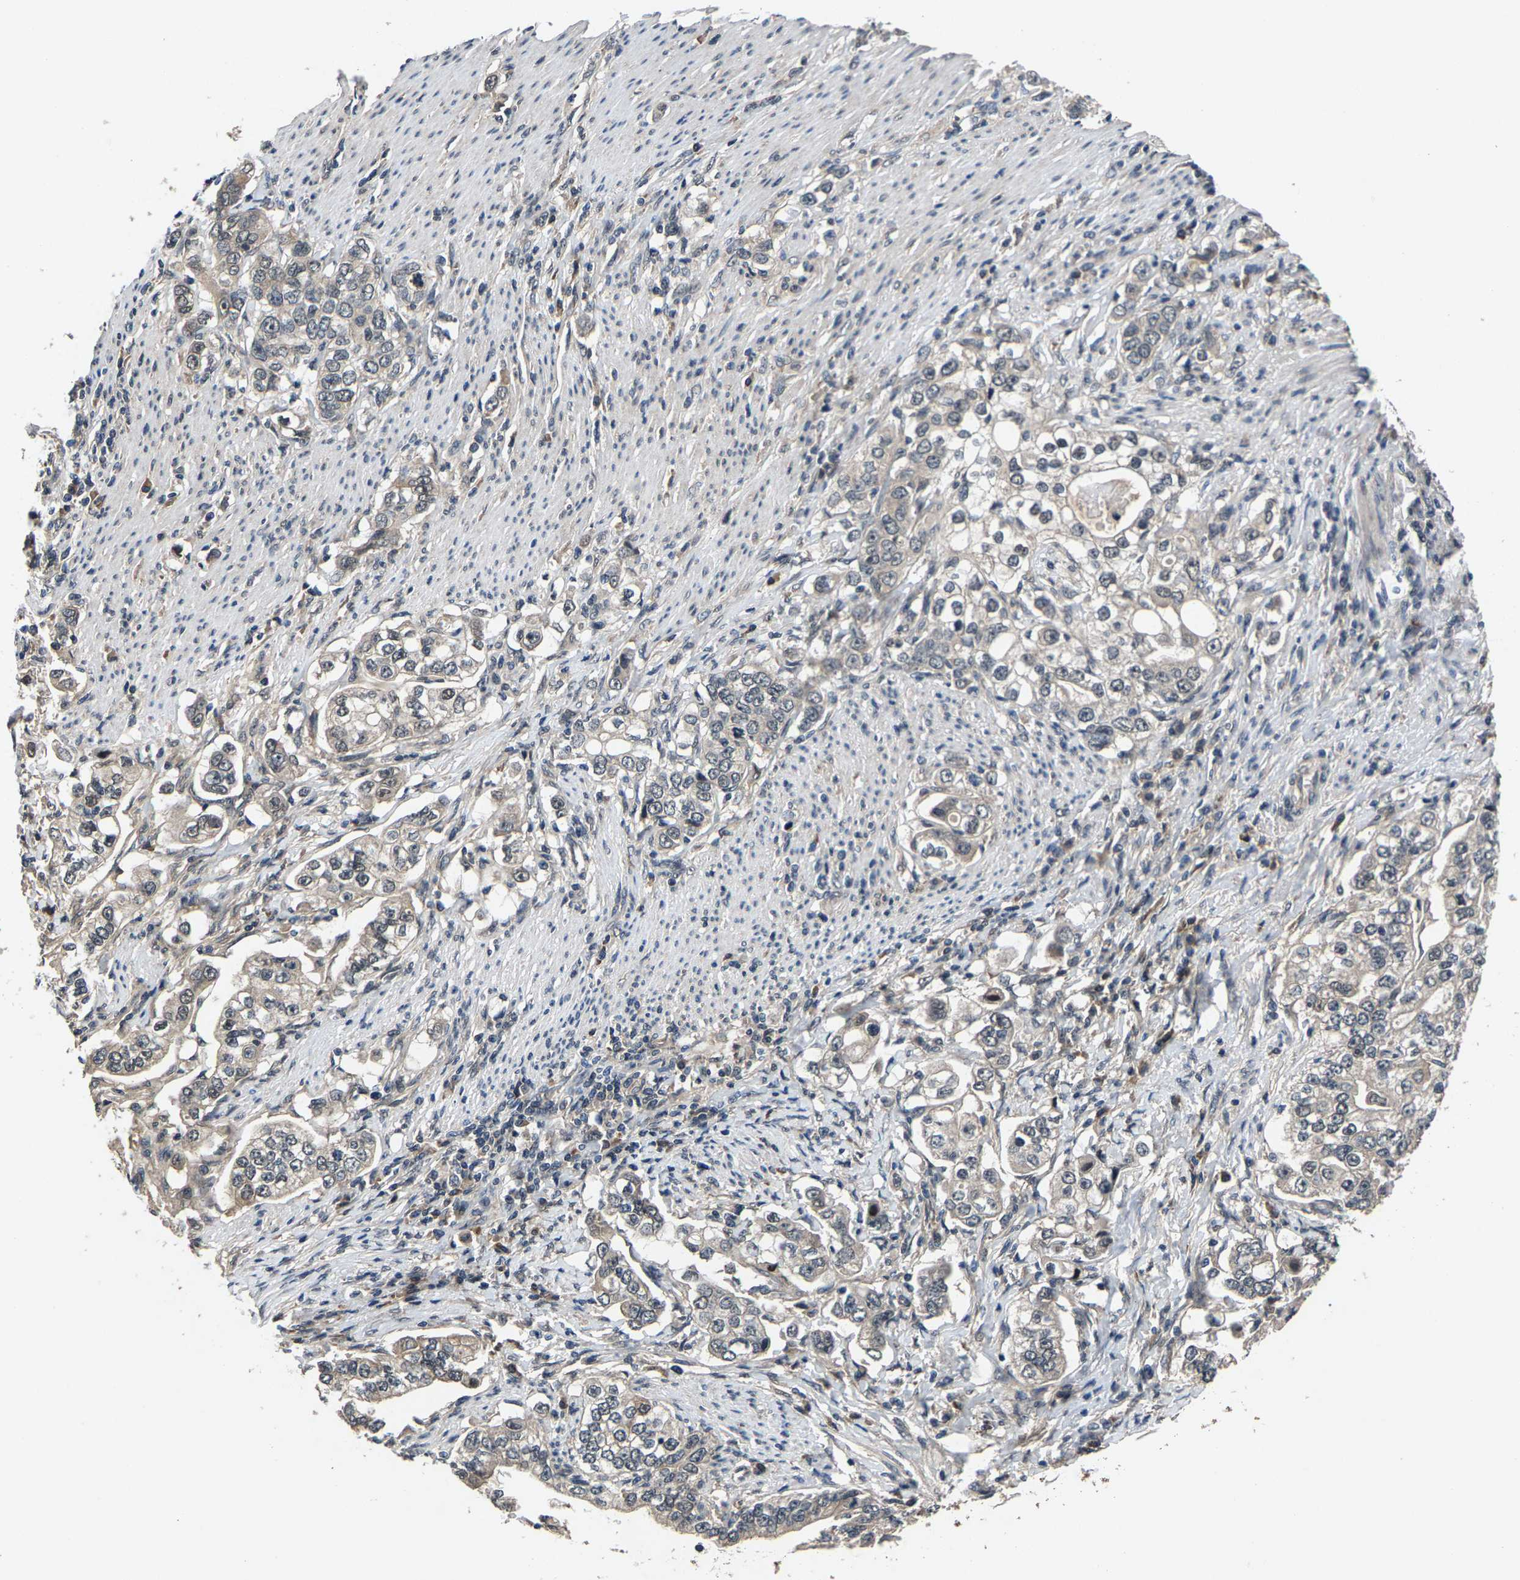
{"staining": {"intensity": "negative", "quantity": "none", "location": "none"}, "tissue": "stomach cancer", "cell_type": "Tumor cells", "image_type": "cancer", "snomed": [{"axis": "morphology", "description": "Adenocarcinoma, NOS"}, {"axis": "topography", "description": "Stomach, lower"}], "caption": "There is no significant positivity in tumor cells of stomach cancer (adenocarcinoma).", "gene": "HUWE1", "patient": {"sex": "female", "age": 72}}